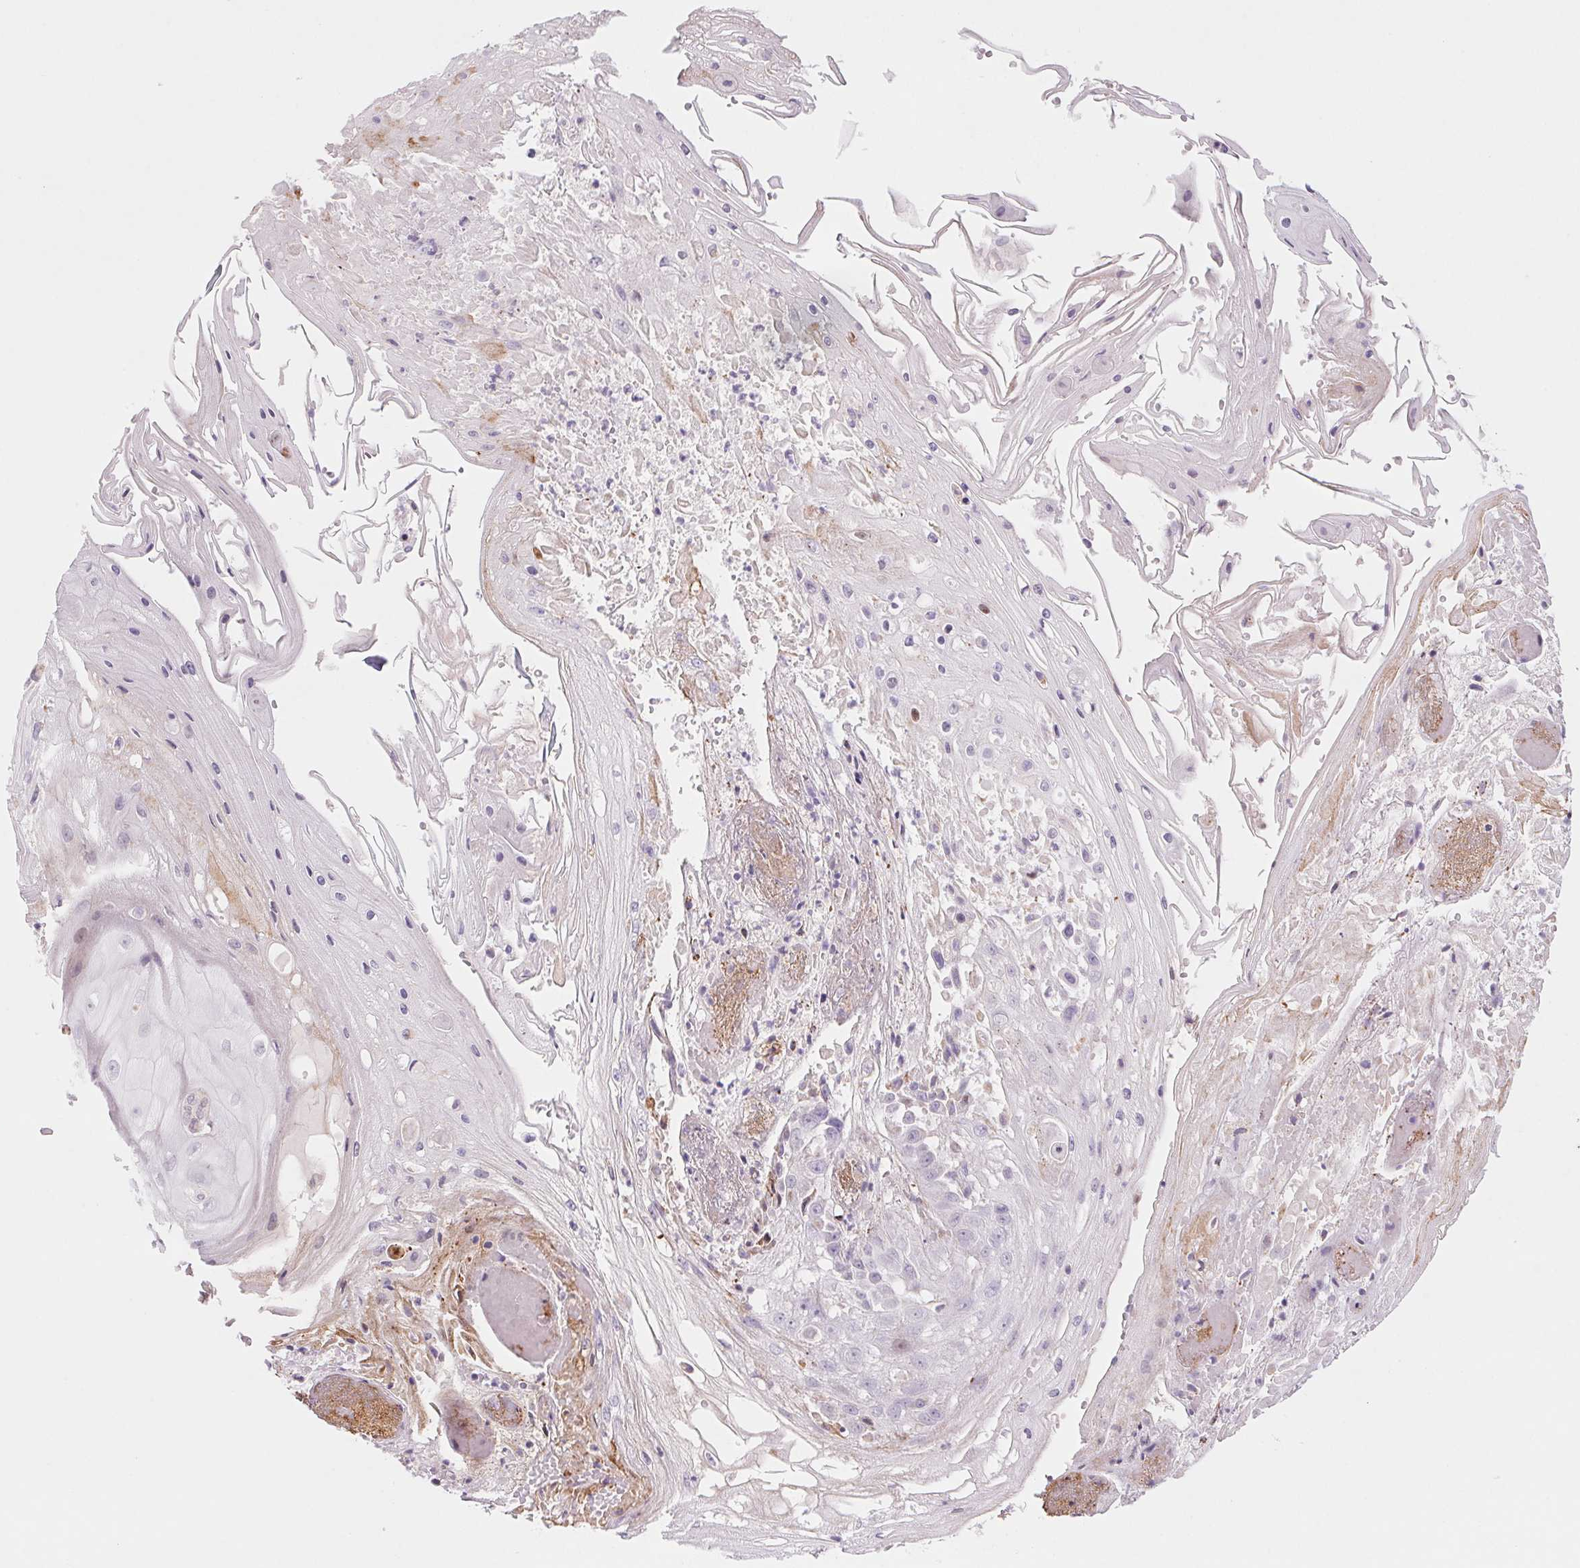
{"staining": {"intensity": "negative", "quantity": "none", "location": "none"}, "tissue": "skin cancer", "cell_type": "Tumor cells", "image_type": "cancer", "snomed": [{"axis": "morphology", "description": "Squamous cell carcinoma, NOS"}, {"axis": "topography", "description": "Skin"}], "caption": "Tumor cells are negative for protein expression in human skin cancer. (DAB immunohistochemistry (IHC) with hematoxylin counter stain).", "gene": "MS4A13", "patient": {"sex": "male", "age": 70}}